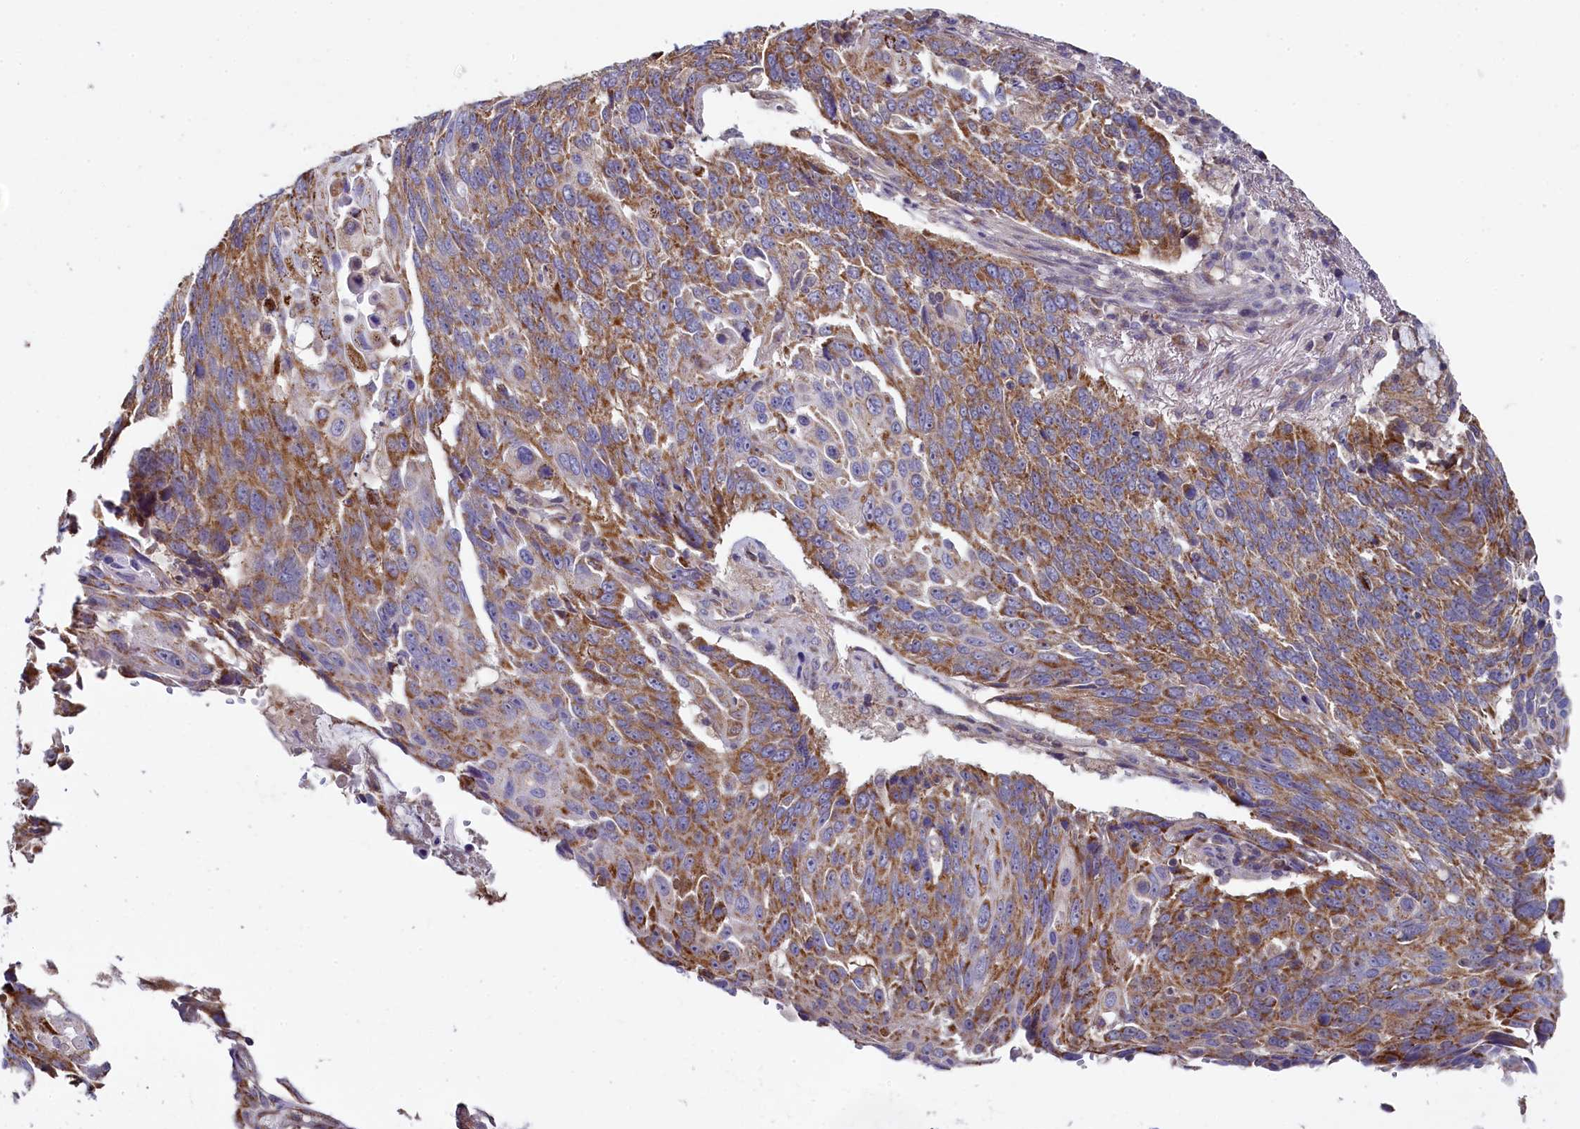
{"staining": {"intensity": "moderate", "quantity": ">75%", "location": "cytoplasmic/membranous"}, "tissue": "lung cancer", "cell_type": "Tumor cells", "image_type": "cancer", "snomed": [{"axis": "morphology", "description": "Squamous cell carcinoma, NOS"}, {"axis": "topography", "description": "Lung"}], "caption": "Immunohistochemistry (DAB) staining of squamous cell carcinoma (lung) demonstrates moderate cytoplasmic/membranous protein staining in about >75% of tumor cells. (IHC, brightfield microscopy, high magnification).", "gene": "MRPL57", "patient": {"sex": "male", "age": 66}}